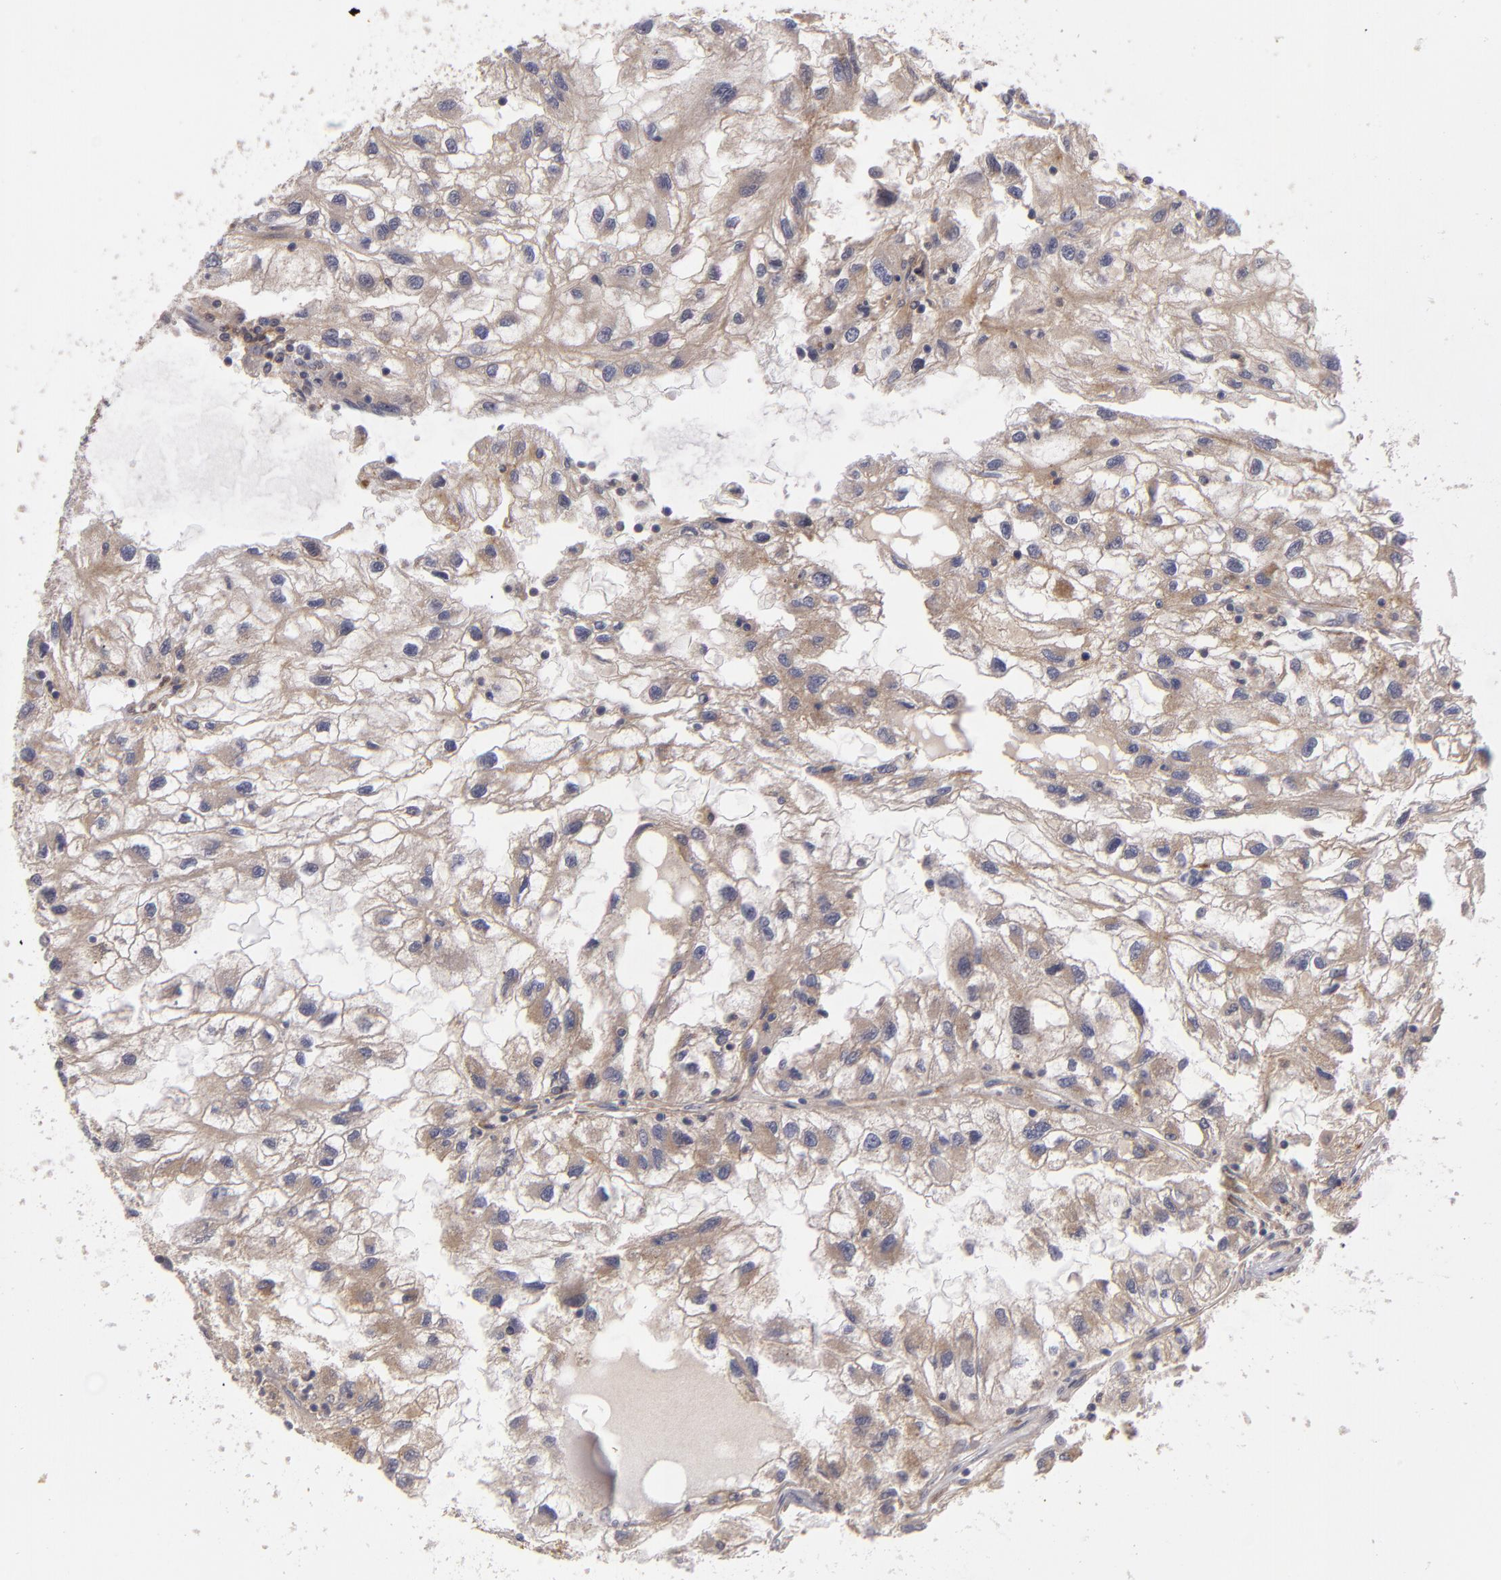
{"staining": {"intensity": "moderate", "quantity": ">75%", "location": "cytoplasmic/membranous"}, "tissue": "renal cancer", "cell_type": "Tumor cells", "image_type": "cancer", "snomed": [{"axis": "morphology", "description": "Normal tissue, NOS"}, {"axis": "morphology", "description": "Adenocarcinoma, NOS"}, {"axis": "topography", "description": "Kidney"}], "caption": "A high-resolution histopathology image shows immunohistochemistry (IHC) staining of renal adenocarcinoma, which shows moderate cytoplasmic/membranous positivity in about >75% of tumor cells.", "gene": "CTSO", "patient": {"sex": "male", "age": 71}}